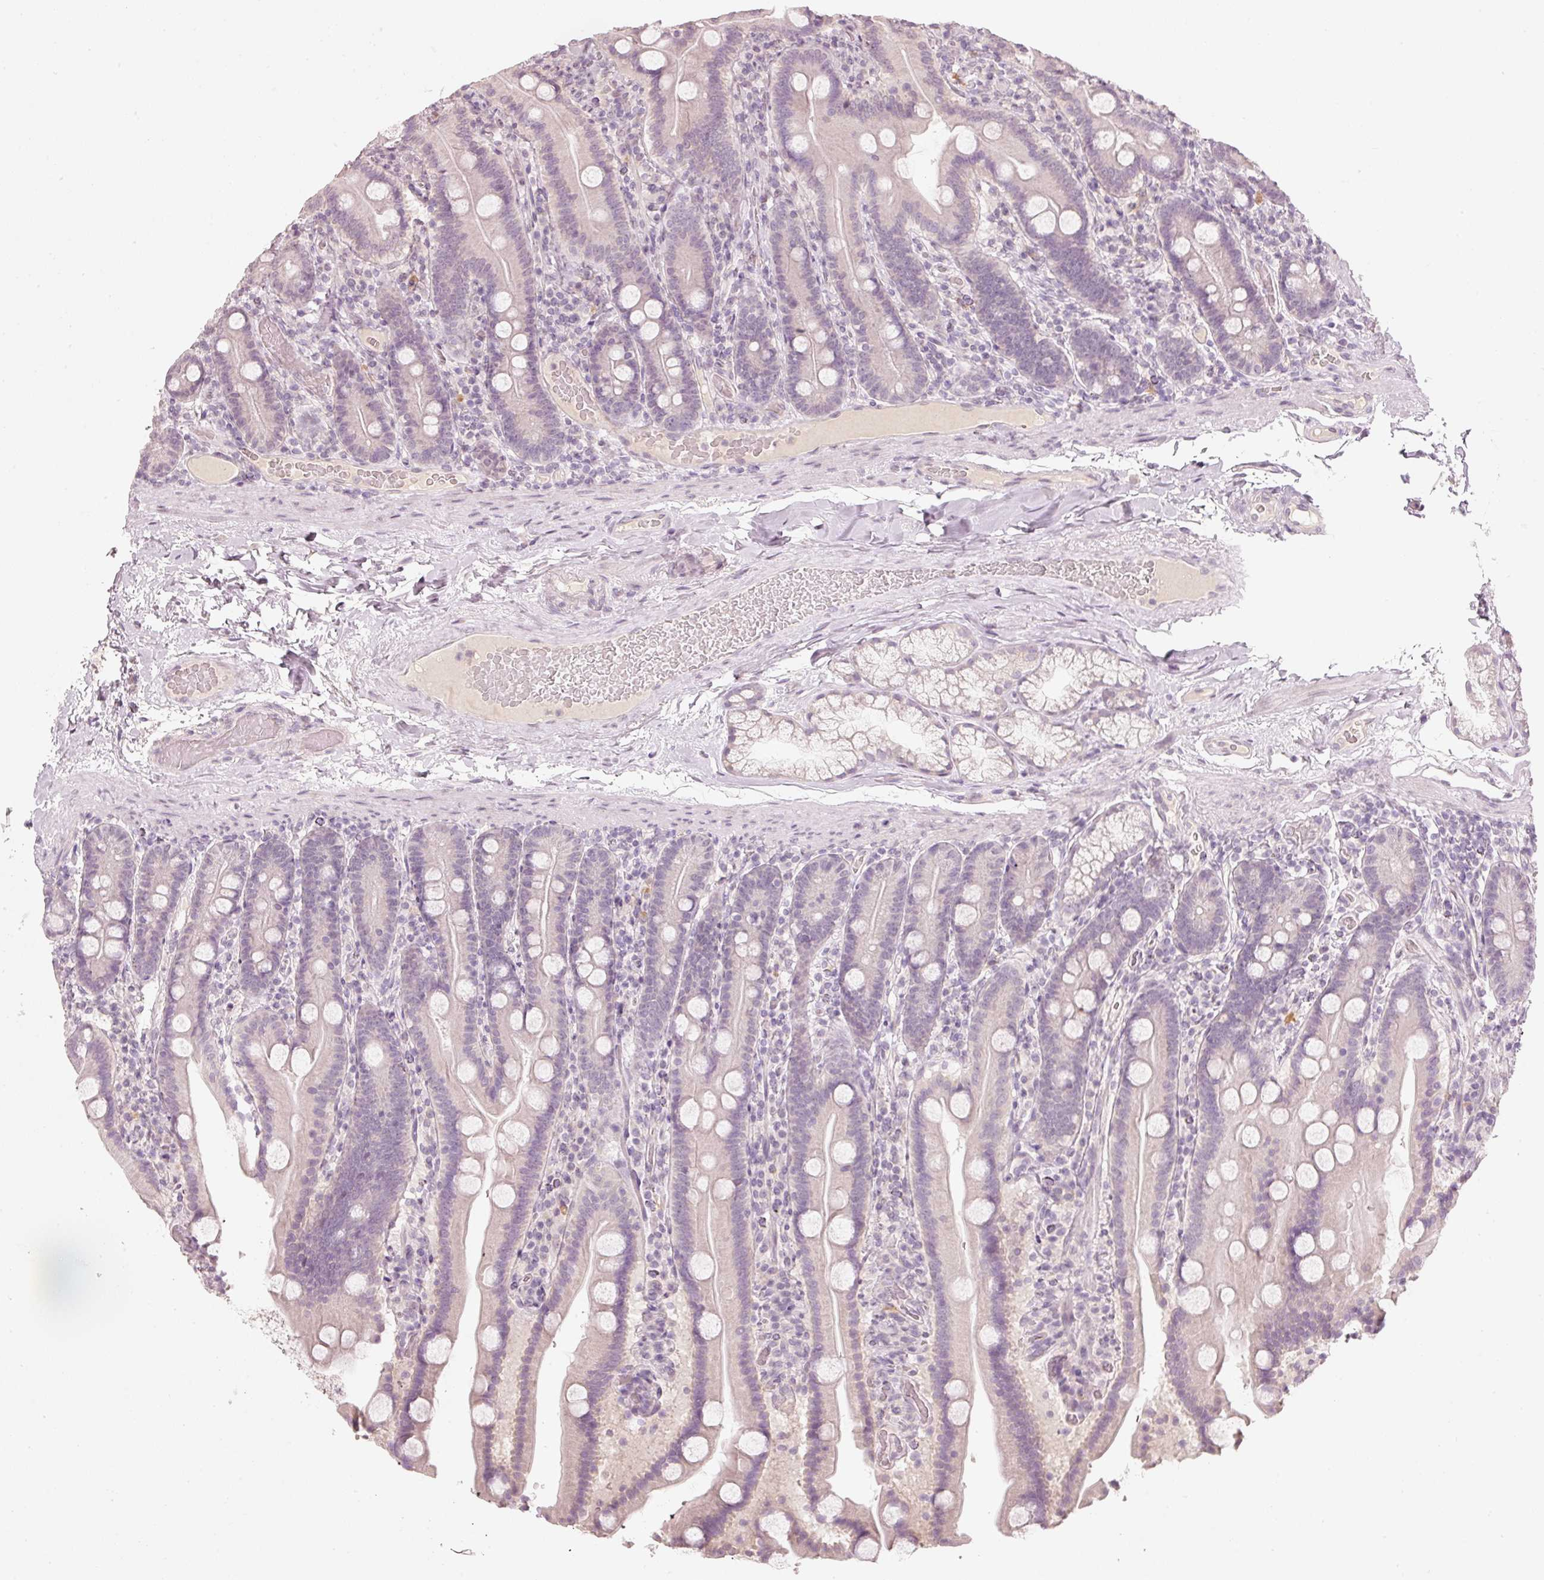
{"staining": {"intensity": "negative", "quantity": "none", "location": "none"}, "tissue": "duodenum", "cell_type": "Glandular cells", "image_type": "normal", "snomed": [{"axis": "morphology", "description": "Normal tissue, NOS"}, {"axis": "topography", "description": "Duodenum"}], "caption": "The photomicrograph demonstrates no significant expression in glandular cells of duodenum. (Brightfield microscopy of DAB (3,3'-diaminobenzidine) IHC at high magnification).", "gene": "STEAP1", "patient": {"sex": "male", "age": 55}}